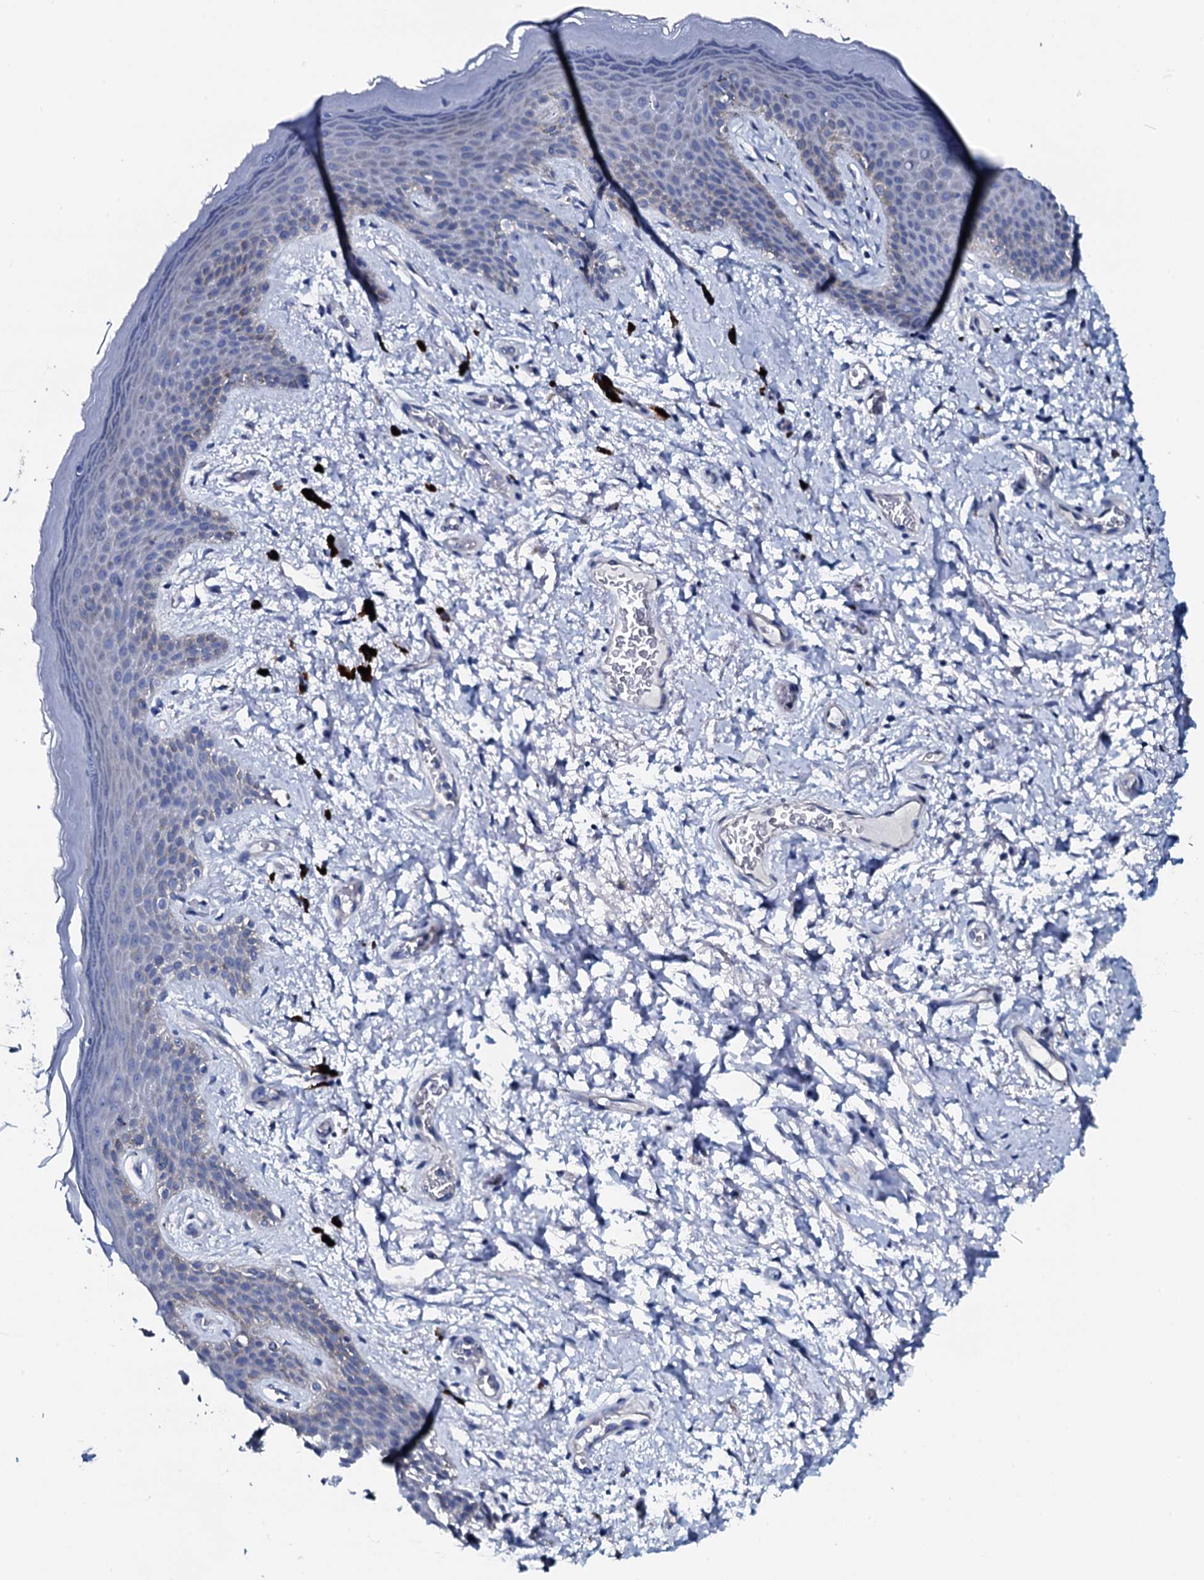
{"staining": {"intensity": "weak", "quantity": "<25%", "location": "cytoplasmic/membranous"}, "tissue": "skin", "cell_type": "Epidermal cells", "image_type": "normal", "snomed": [{"axis": "morphology", "description": "Normal tissue, NOS"}, {"axis": "topography", "description": "Anal"}], "caption": "DAB (3,3'-diaminobenzidine) immunohistochemical staining of normal skin displays no significant expression in epidermal cells. (Brightfield microscopy of DAB IHC at high magnification).", "gene": "GYS2", "patient": {"sex": "female", "age": 46}}